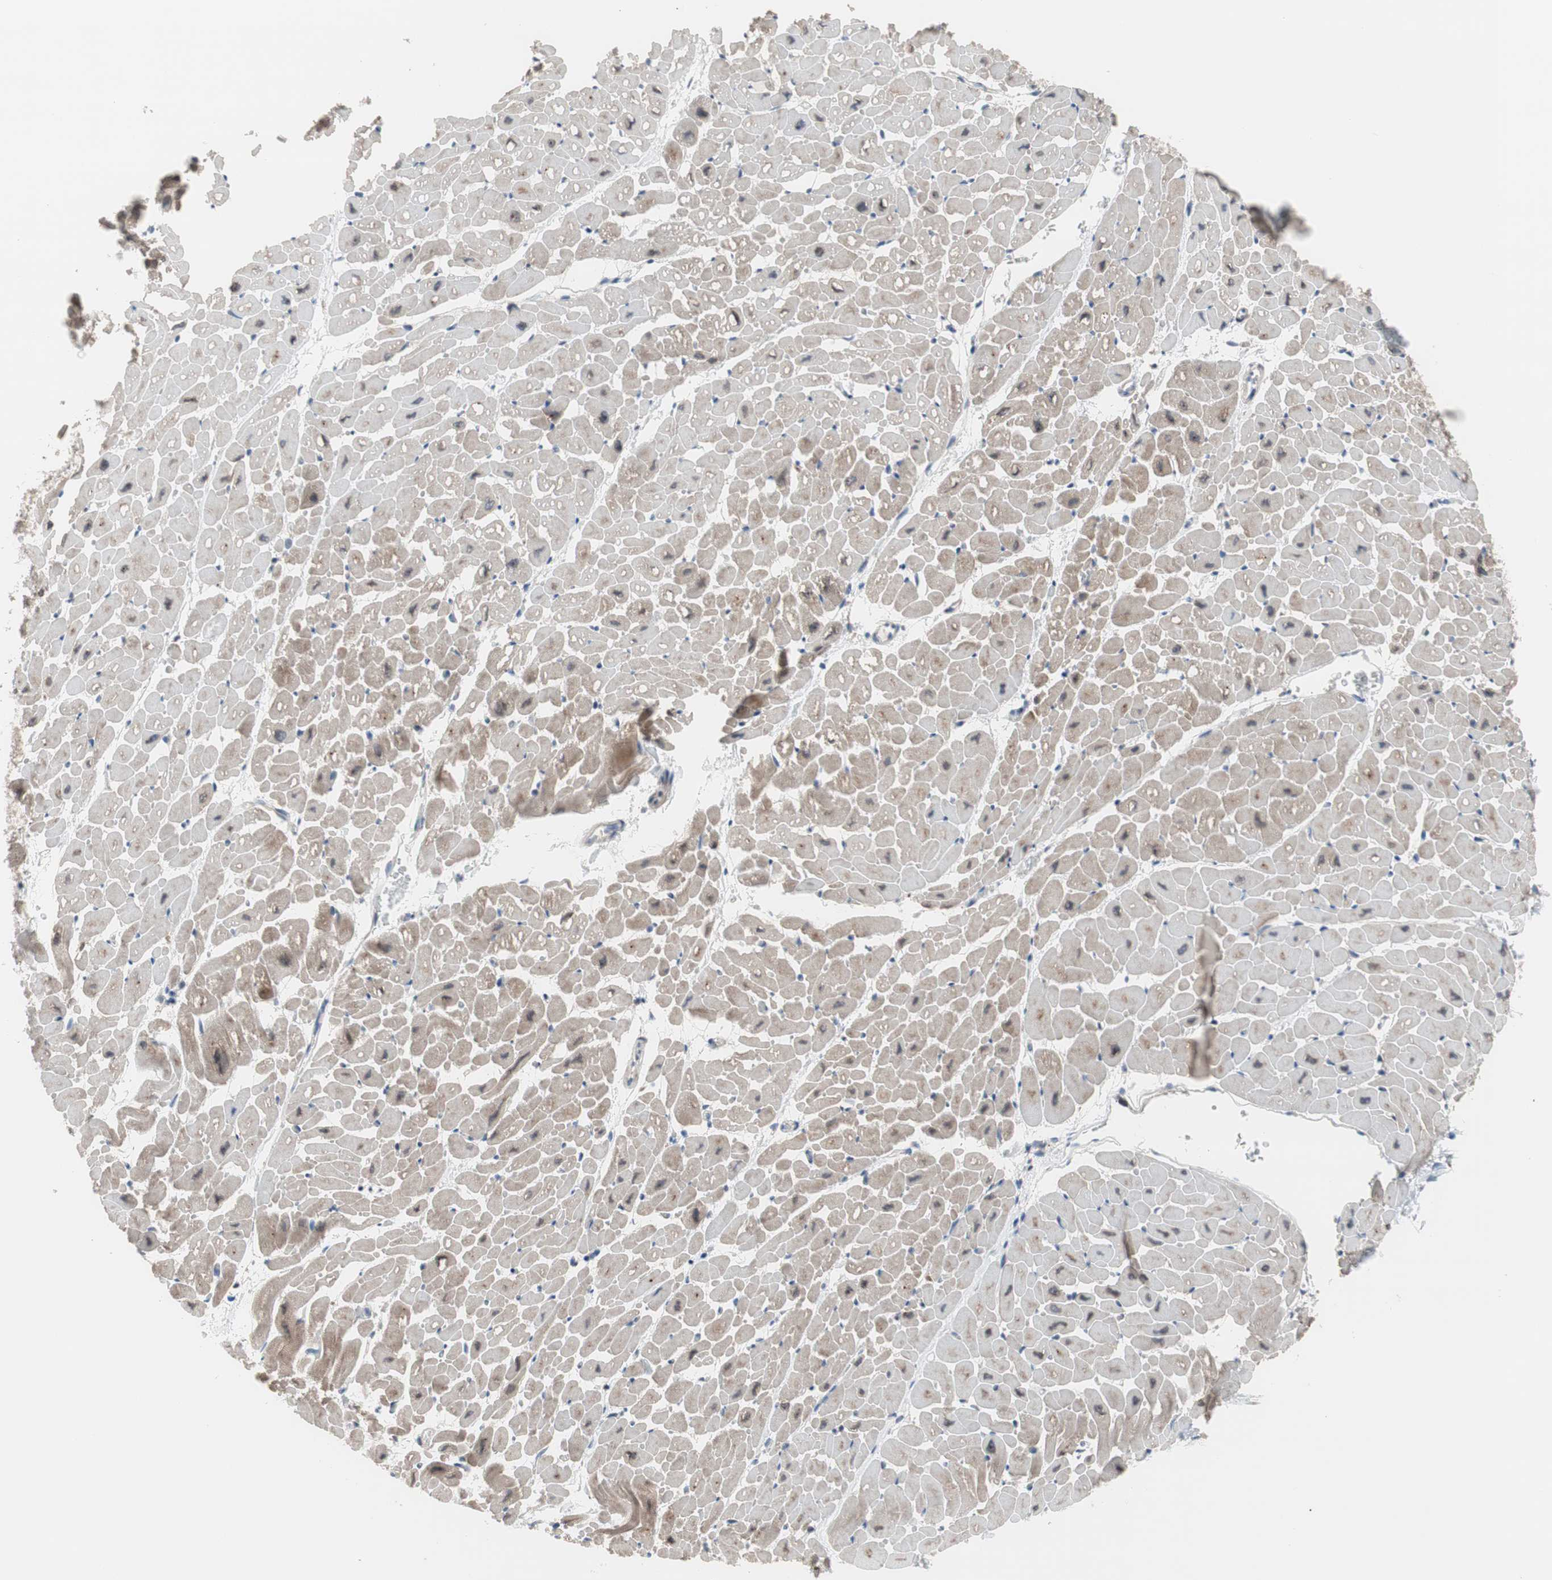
{"staining": {"intensity": "weak", "quantity": ">75%", "location": "cytoplasmic/membranous"}, "tissue": "heart muscle", "cell_type": "Cardiomyocytes", "image_type": "normal", "snomed": [{"axis": "morphology", "description": "Normal tissue, NOS"}, {"axis": "topography", "description": "Heart"}], "caption": "Protein staining of normal heart muscle demonstrates weak cytoplasmic/membranous expression in about >75% of cardiomyocytes. The staining was performed using DAB (3,3'-diaminobenzidine), with brown indicating positive protein expression. Nuclei are stained blue with hematoxylin.", "gene": "KANSL1", "patient": {"sex": "male", "age": 45}}